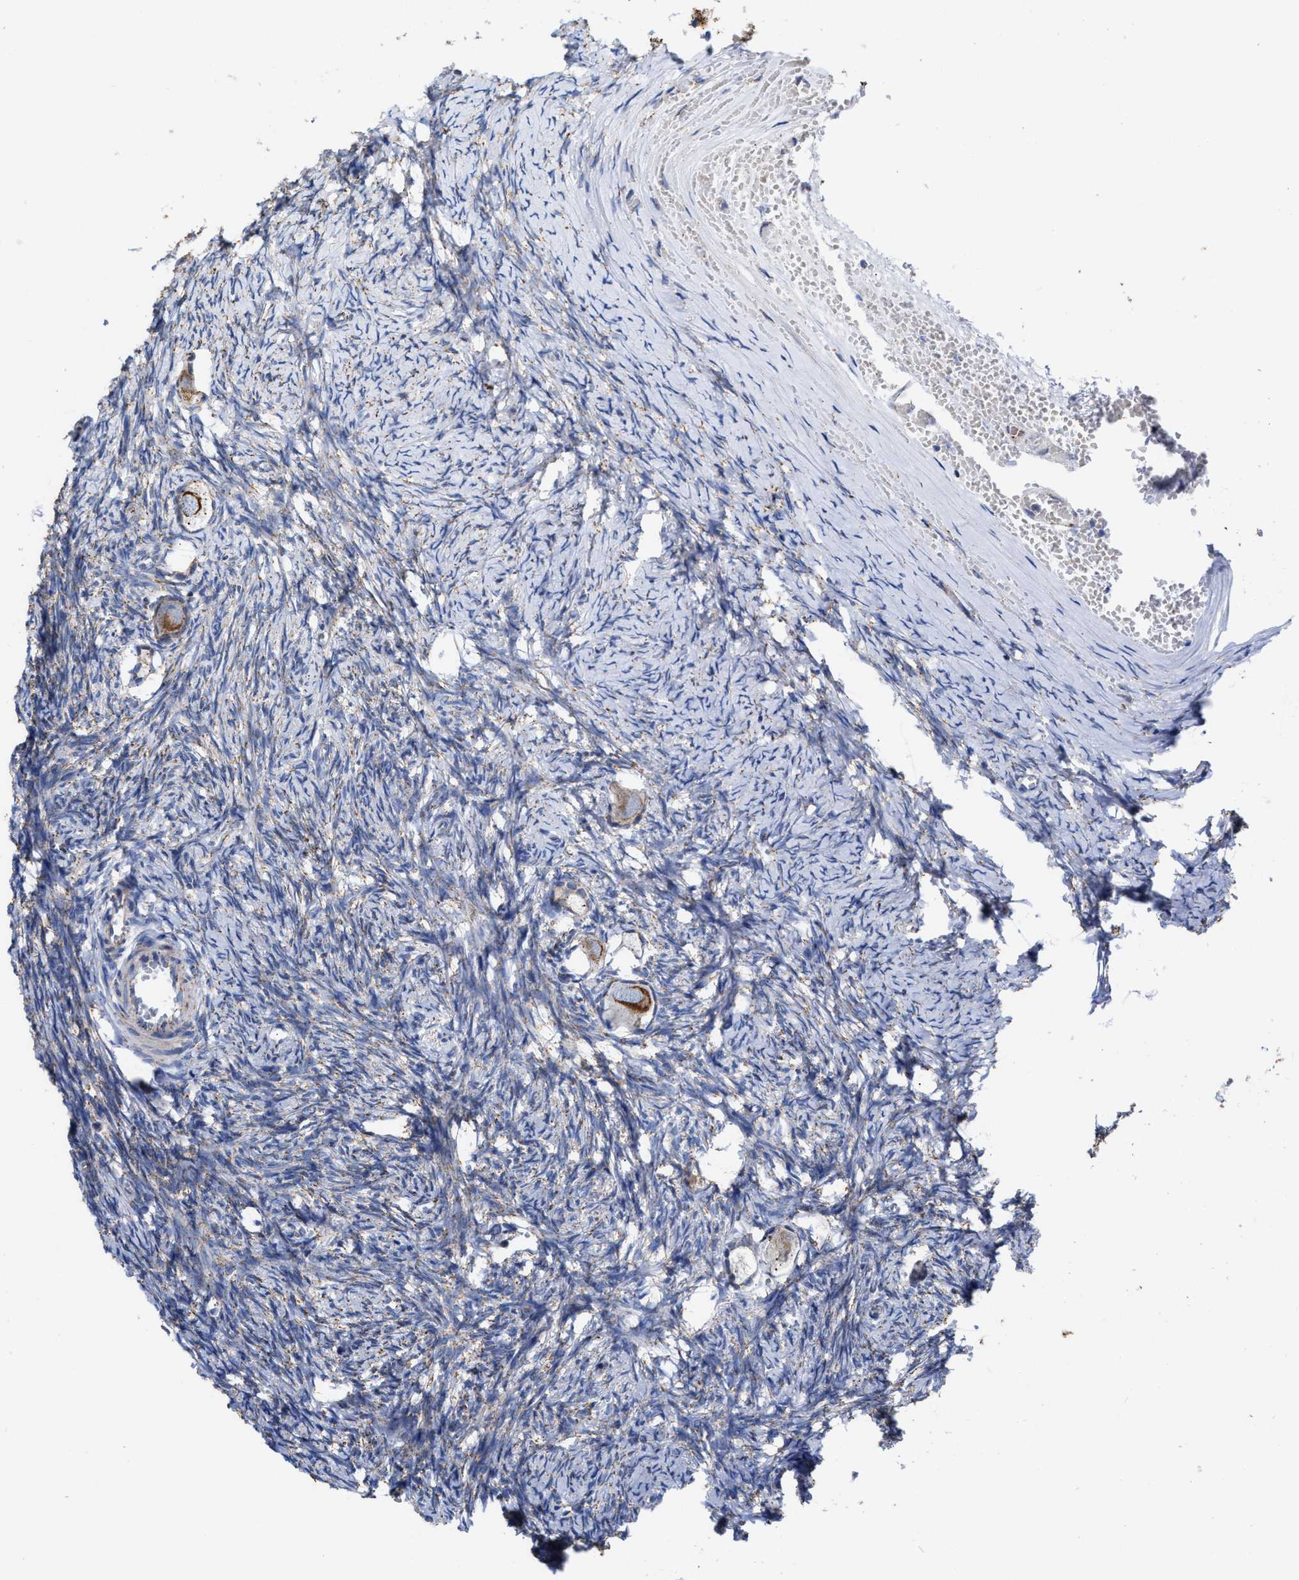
{"staining": {"intensity": "moderate", "quantity": ">75%", "location": "cytoplasmic/membranous"}, "tissue": "ovary", "cell_type": "Follicle cells", "image_type": "normal", "snomed": [{"axis": "morphology", "description": "Normal tissue, NOS"}, {"axis": "topography", "description": "Ovary"}], "caption": "Immunohistochemistry histopathology image of normal ovary stained for a protein (brown), which shows medium levels of moderate cytoplasmic/membranous positivity in about >75% of follicle cells.", "gene": "JAG1", "patient": {"sex": "female", "age": 27}}